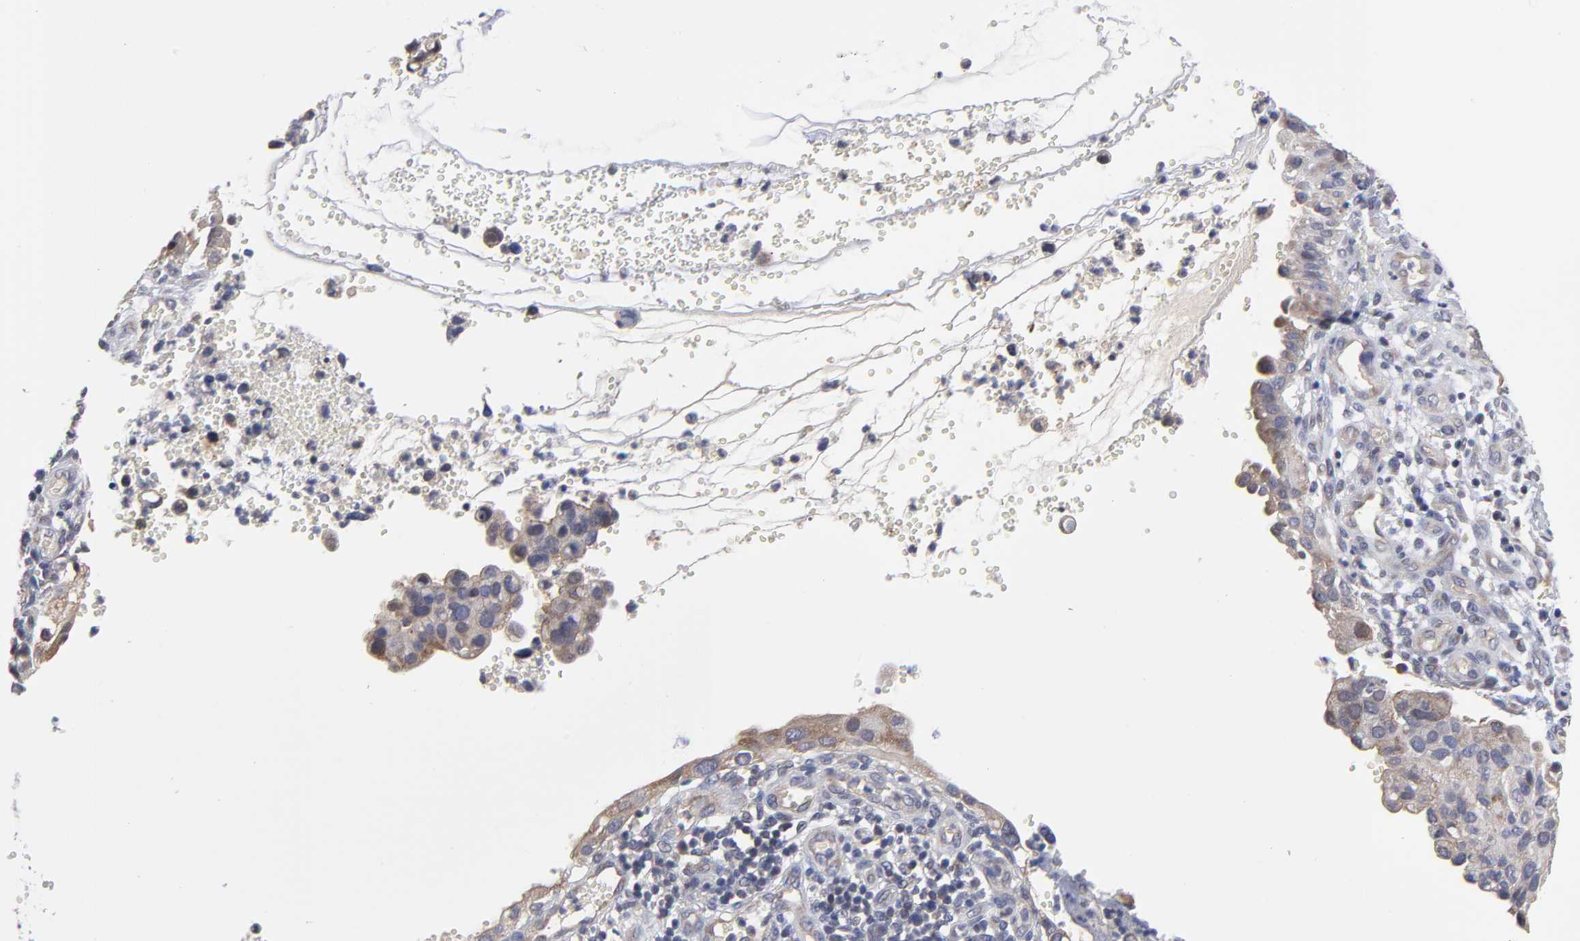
{"staining": {"intensity": "weak", "quantity": ">75%", "location": "cytoplasmic/membranous"}, "tissue": "cervical cancer", "cell_type": "Tumor cells", "image_type": "cancer", "snomed": [{"axis": "morphology", "description": "Normal tissue, NOS"}, {"axis": "morphology", "description": "Squamous cell carcinoma, NOS"}, {"axis": "topography", "description": "Cervix"}], "caption": "This photomicrograph reveals IHC staining of human cervical cancer, with low weak cytoplasmic/membranous staining in about >75% of tumor cells.", "gene": "ZNF157", "patient": {"sex": "female", "age": 45}}